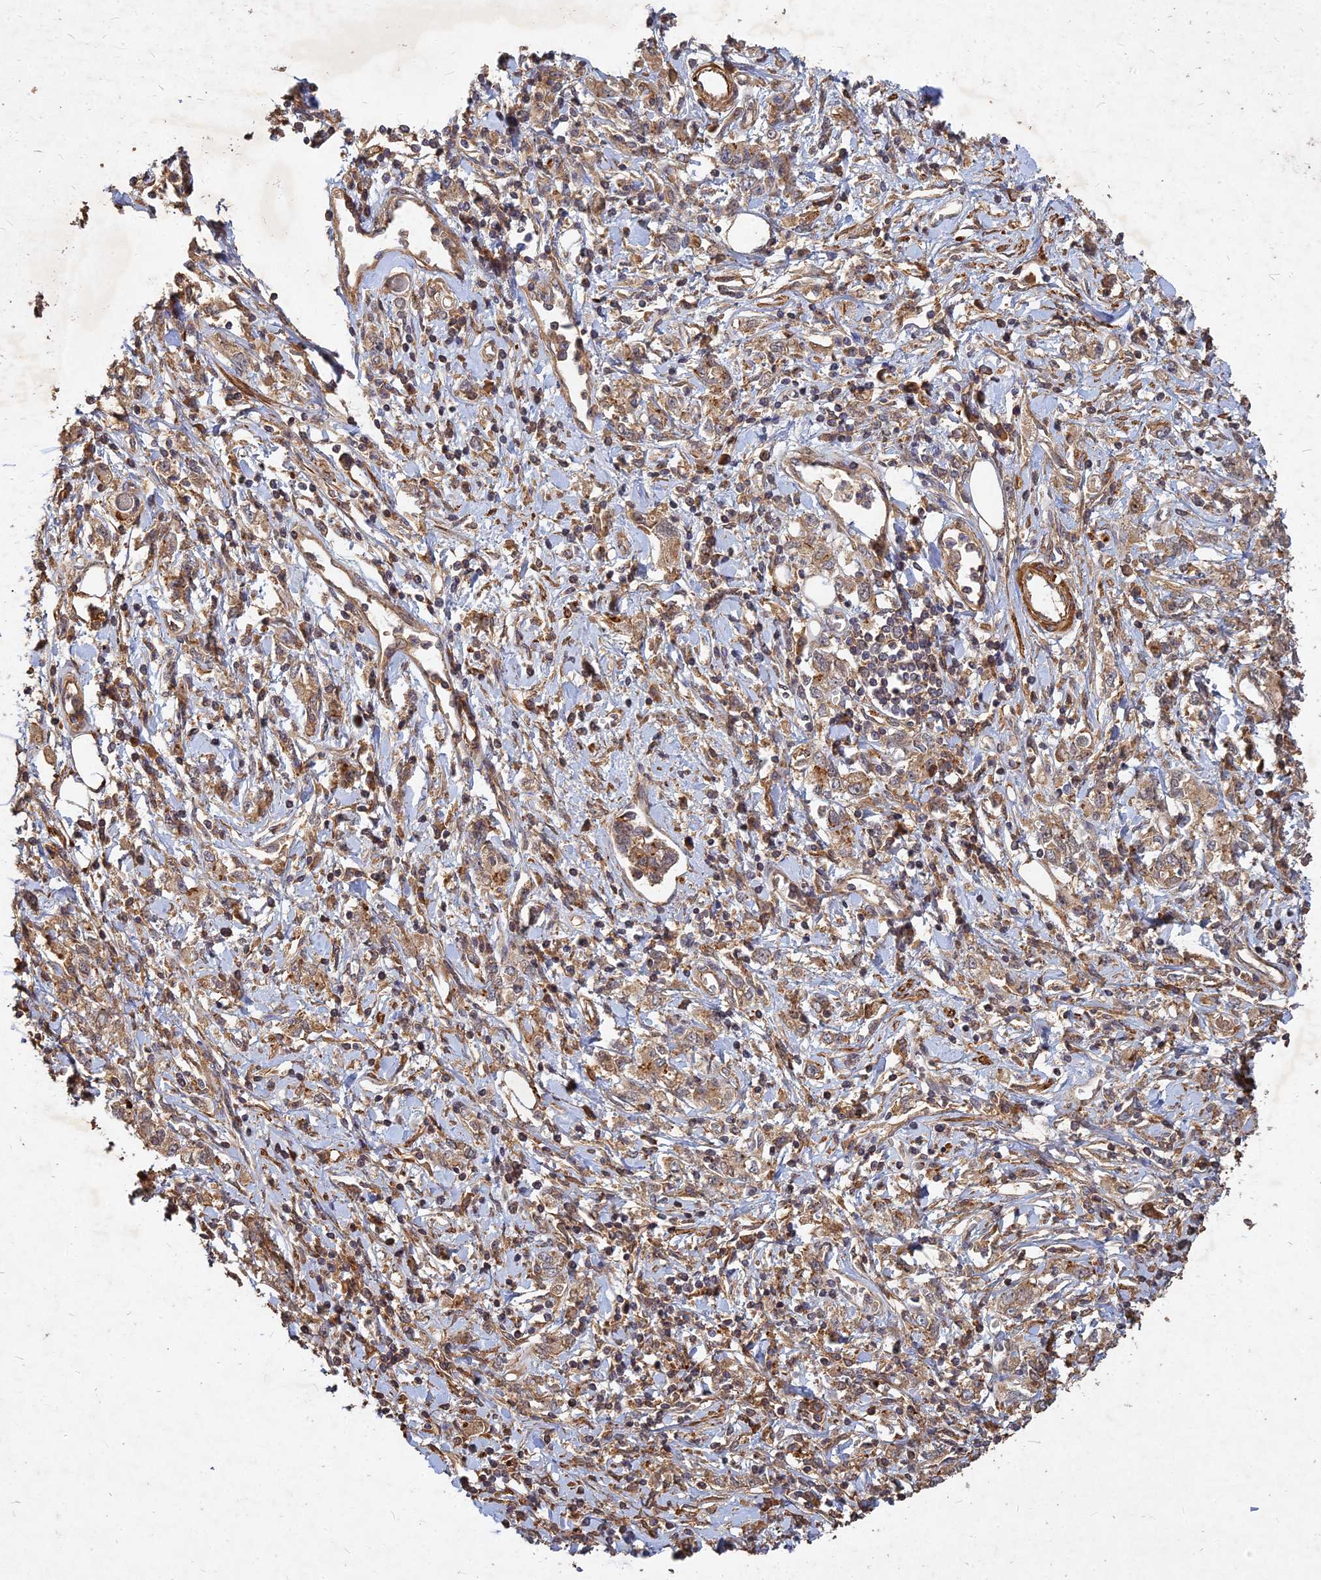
{"staining": {"intensity": "moderate", "quantity": ">75%", "location": "cytoplasmic/membranous"}, "tissue": "stomach cancer", "cell_type": "Tumor cells", "image_type": "cancer", "snomed": [{"axis": "morphology", "description": "Adenocarcinoma, NOS"}, {"axis": "topography", "description": "Stomach"}], "caption": "High-magnification brightfield microscopy of stomach adenocarcinoma stained with DAB (brown) and counterstained with hematoxylin (blue). tumor cells exhibit moderate cytoplasmic/membranous staining is present in approximately>75% of cells.", "gene": "UBE2W", "patient": {"sex": "female", "age": 76}}